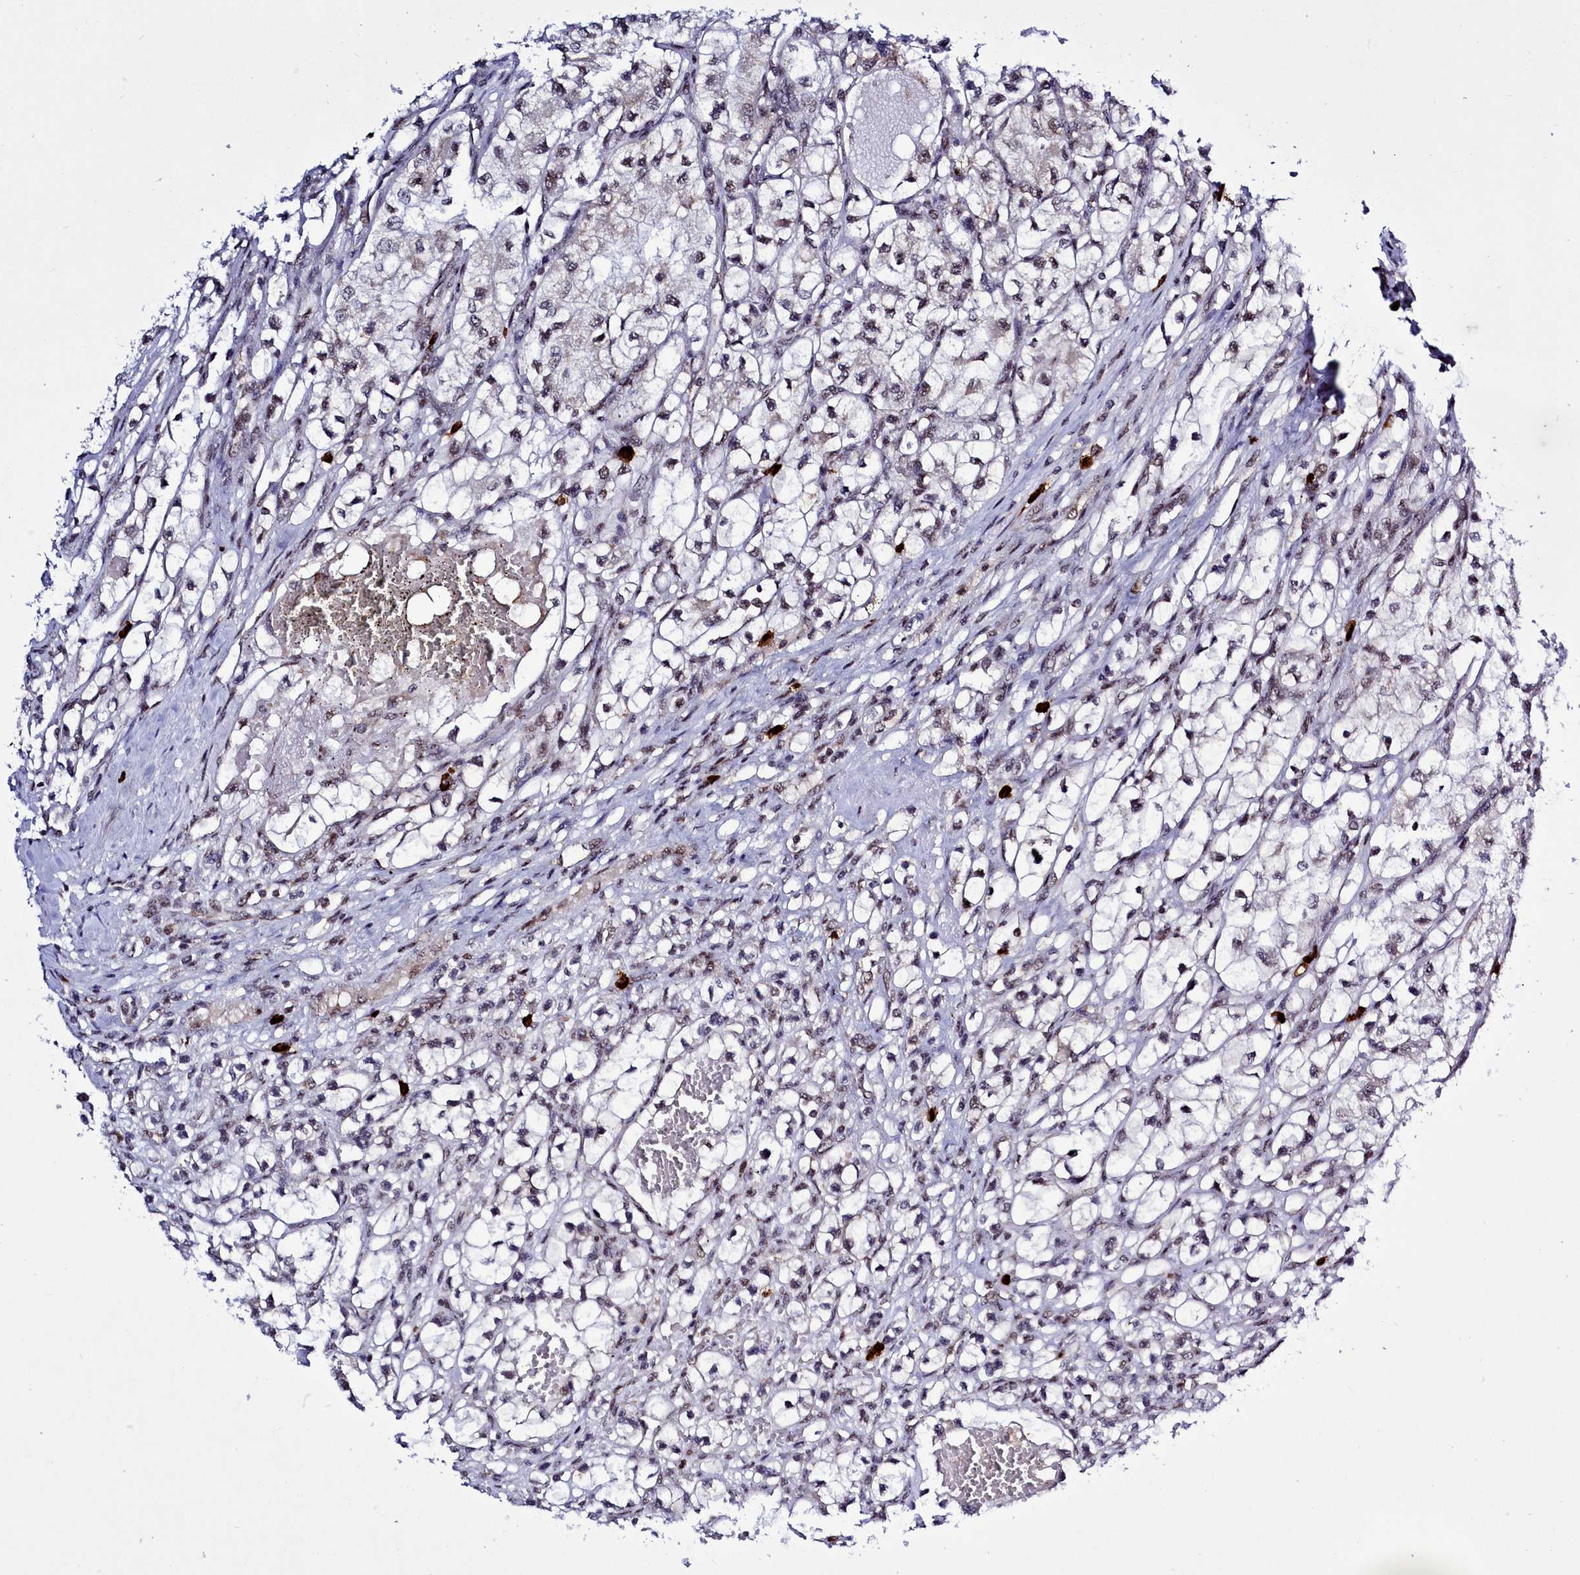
{"staining": {"intensity": "weak", "quantity": "25%-75%", "location": "nuclear"}, "tissue": "renal cancer", "cell_type": "Tumor cells", "image_type": "cancer", "snomed": [{"axis": "morphology", "description": "Adenocarcinoma, NOS"}, {"axis": "topography", "description": "Kidney"}], "caption": "Tumor cells demonstrate low levels of weak nuclear expression in approximately 25%-75% of cells in human renal cancer (adenocarcinoma).", "gene": "POM121L2", "patient": {"sex": "female", "age": 57}}